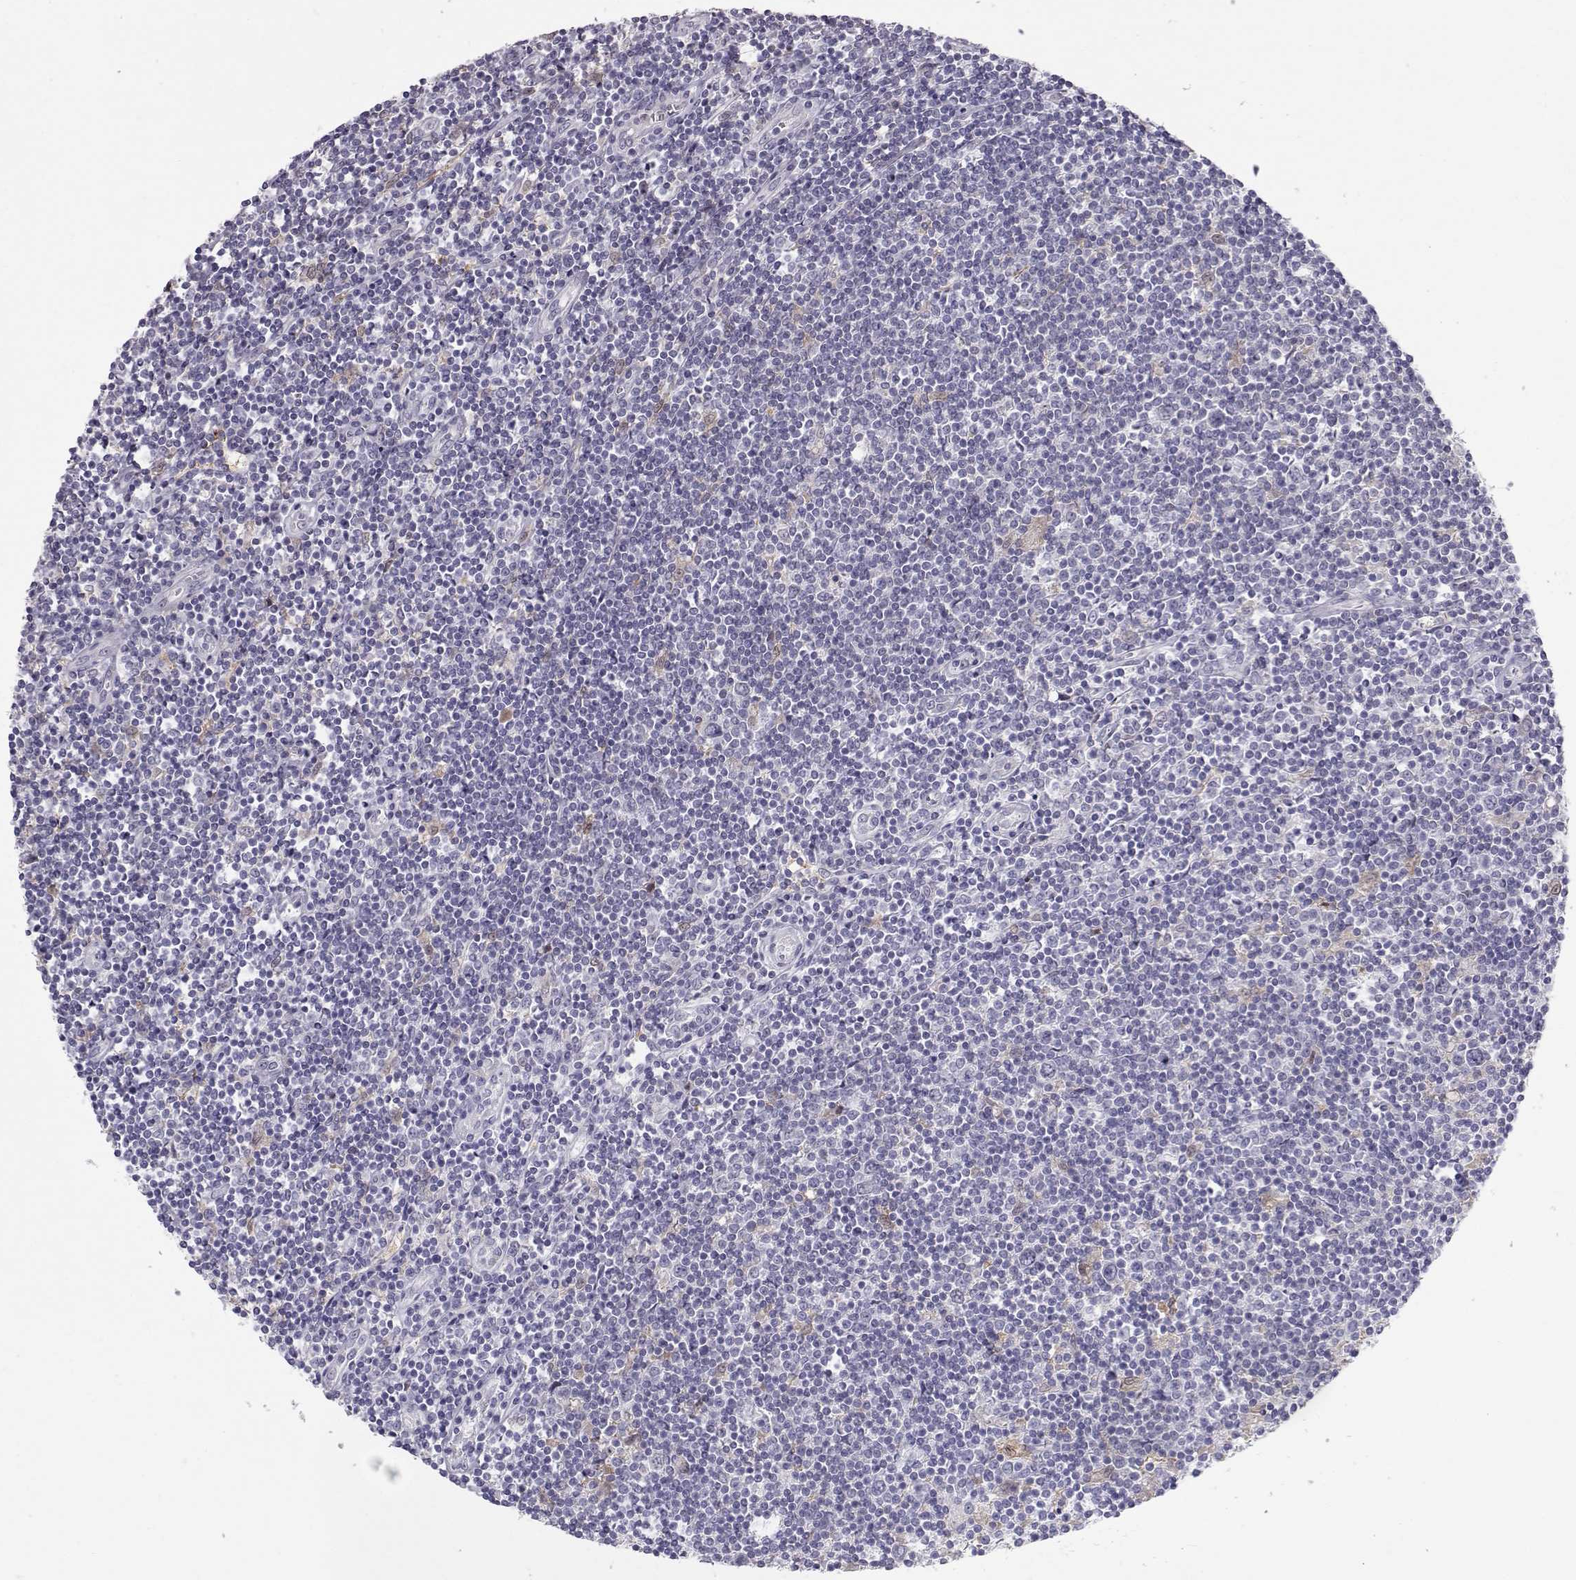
{"staining": {"intensity": "weak", "quantity": "25%-75%", "location": "cytoplasmic/membranous"}, "tissue": "lymphoma", "cell_type": "Tumor cells", "image_type": "cancer", "snomed": [{"axis": "morphology", "description": "Hodgkin's disease, NOS"}, {"axis": "topography", "description": "Lymph node"}], "caption": "IHC of lymphoma exhibits low levels of weak cytoplasmic/membranous staining in about 25%-75% of tumor cells.", "gene": "NPVF", "patient": {"sex": "male", "age": 40}}